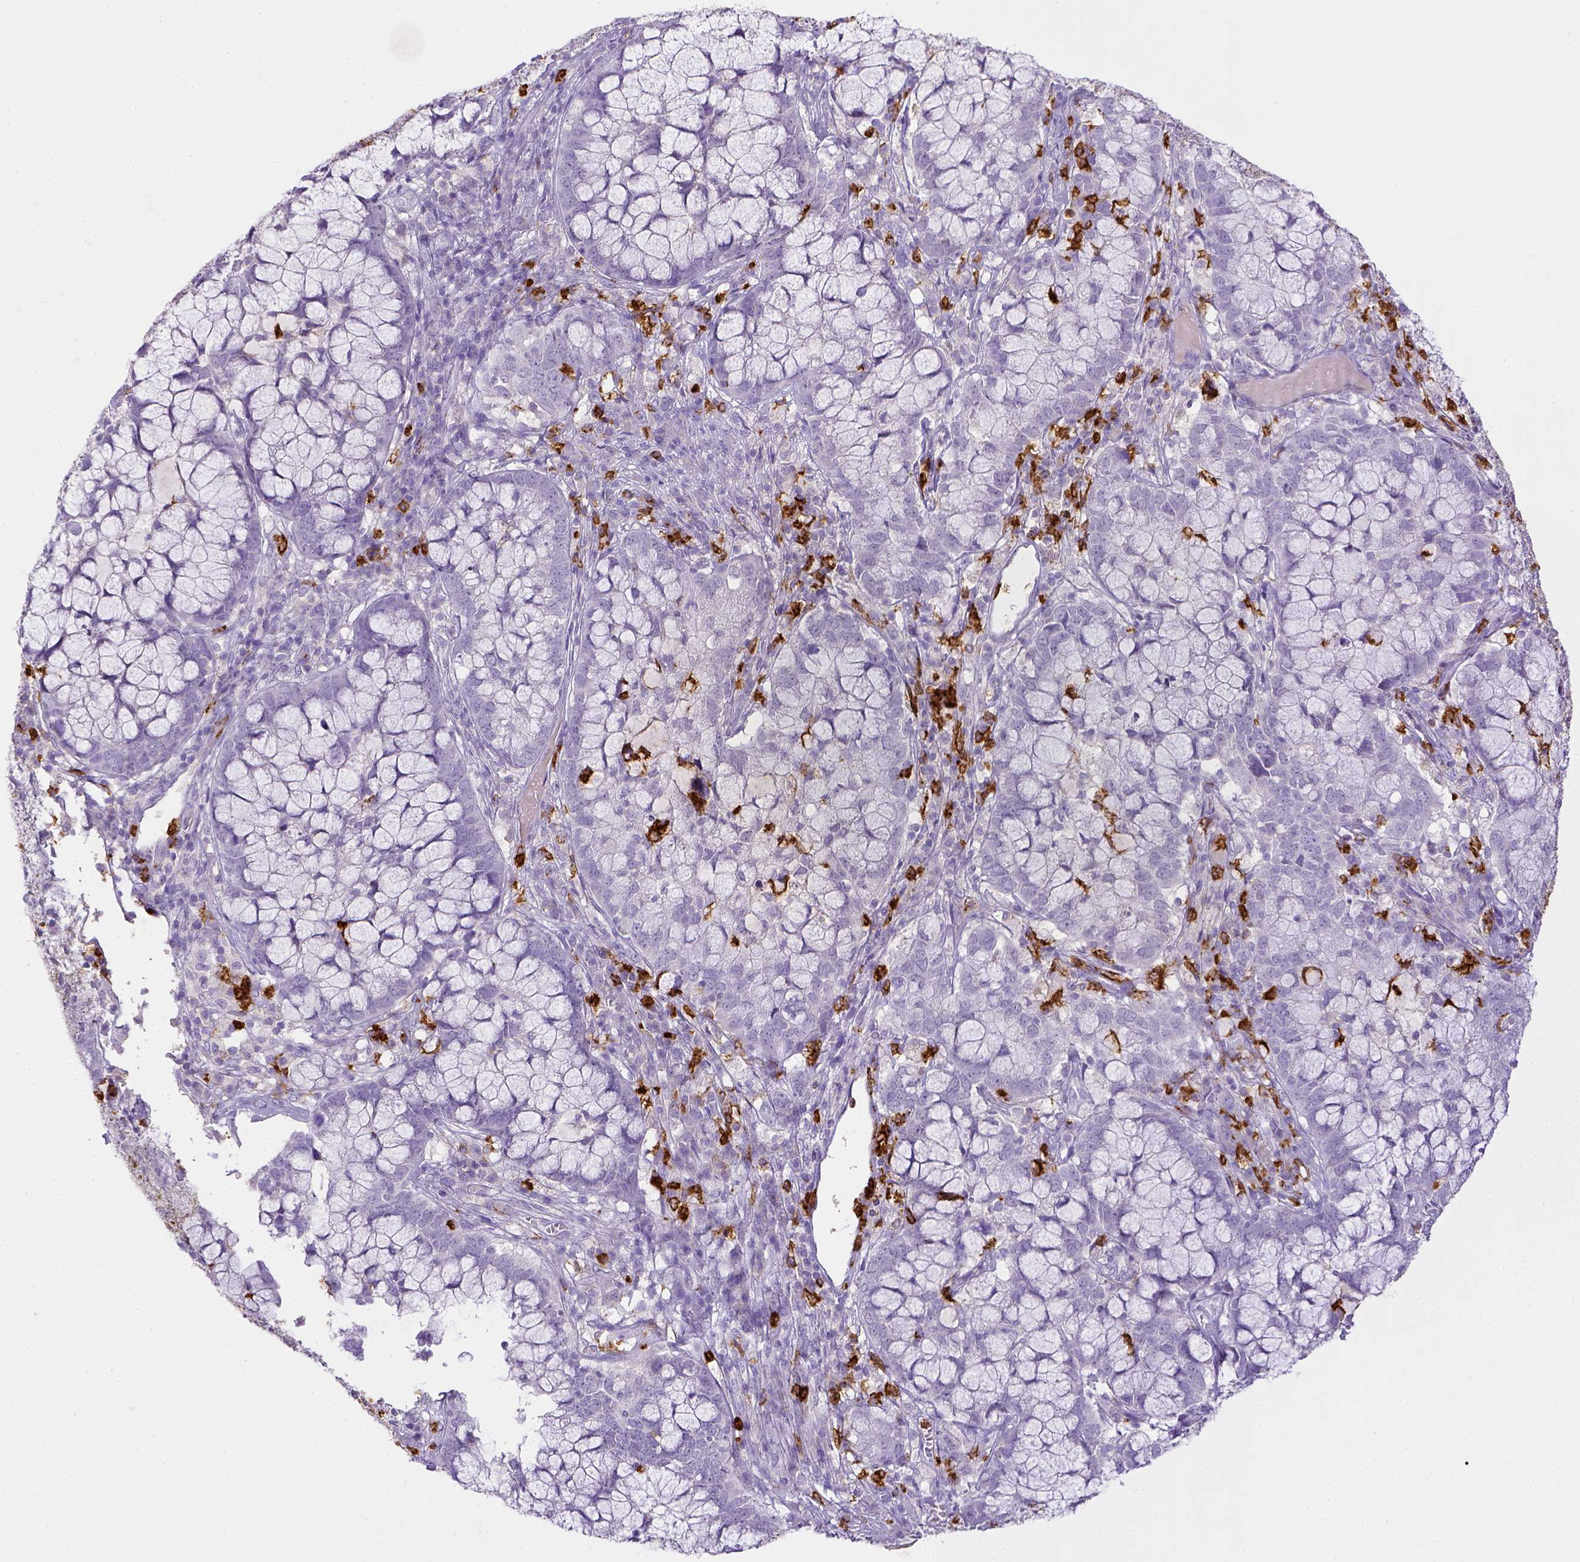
{"staining": {"intensity": "negative", "quantity": "none", "location": "none"}, "tissue": "cervical cancer", "cell_type": "Tumor cells", "image_type": "cancer", "snomed": [{"axis": "morphology", "description": "Adenocarcinoma, NOS"}, {"axis": "topography", "description": "Cervix"}], "caption": "Protein analysis of adenocarcinoma (cervical) demonstrates no significant staining in tumor cells.", "gene": "ITGAM", "patient": {"sex": "female", "age": 40}}